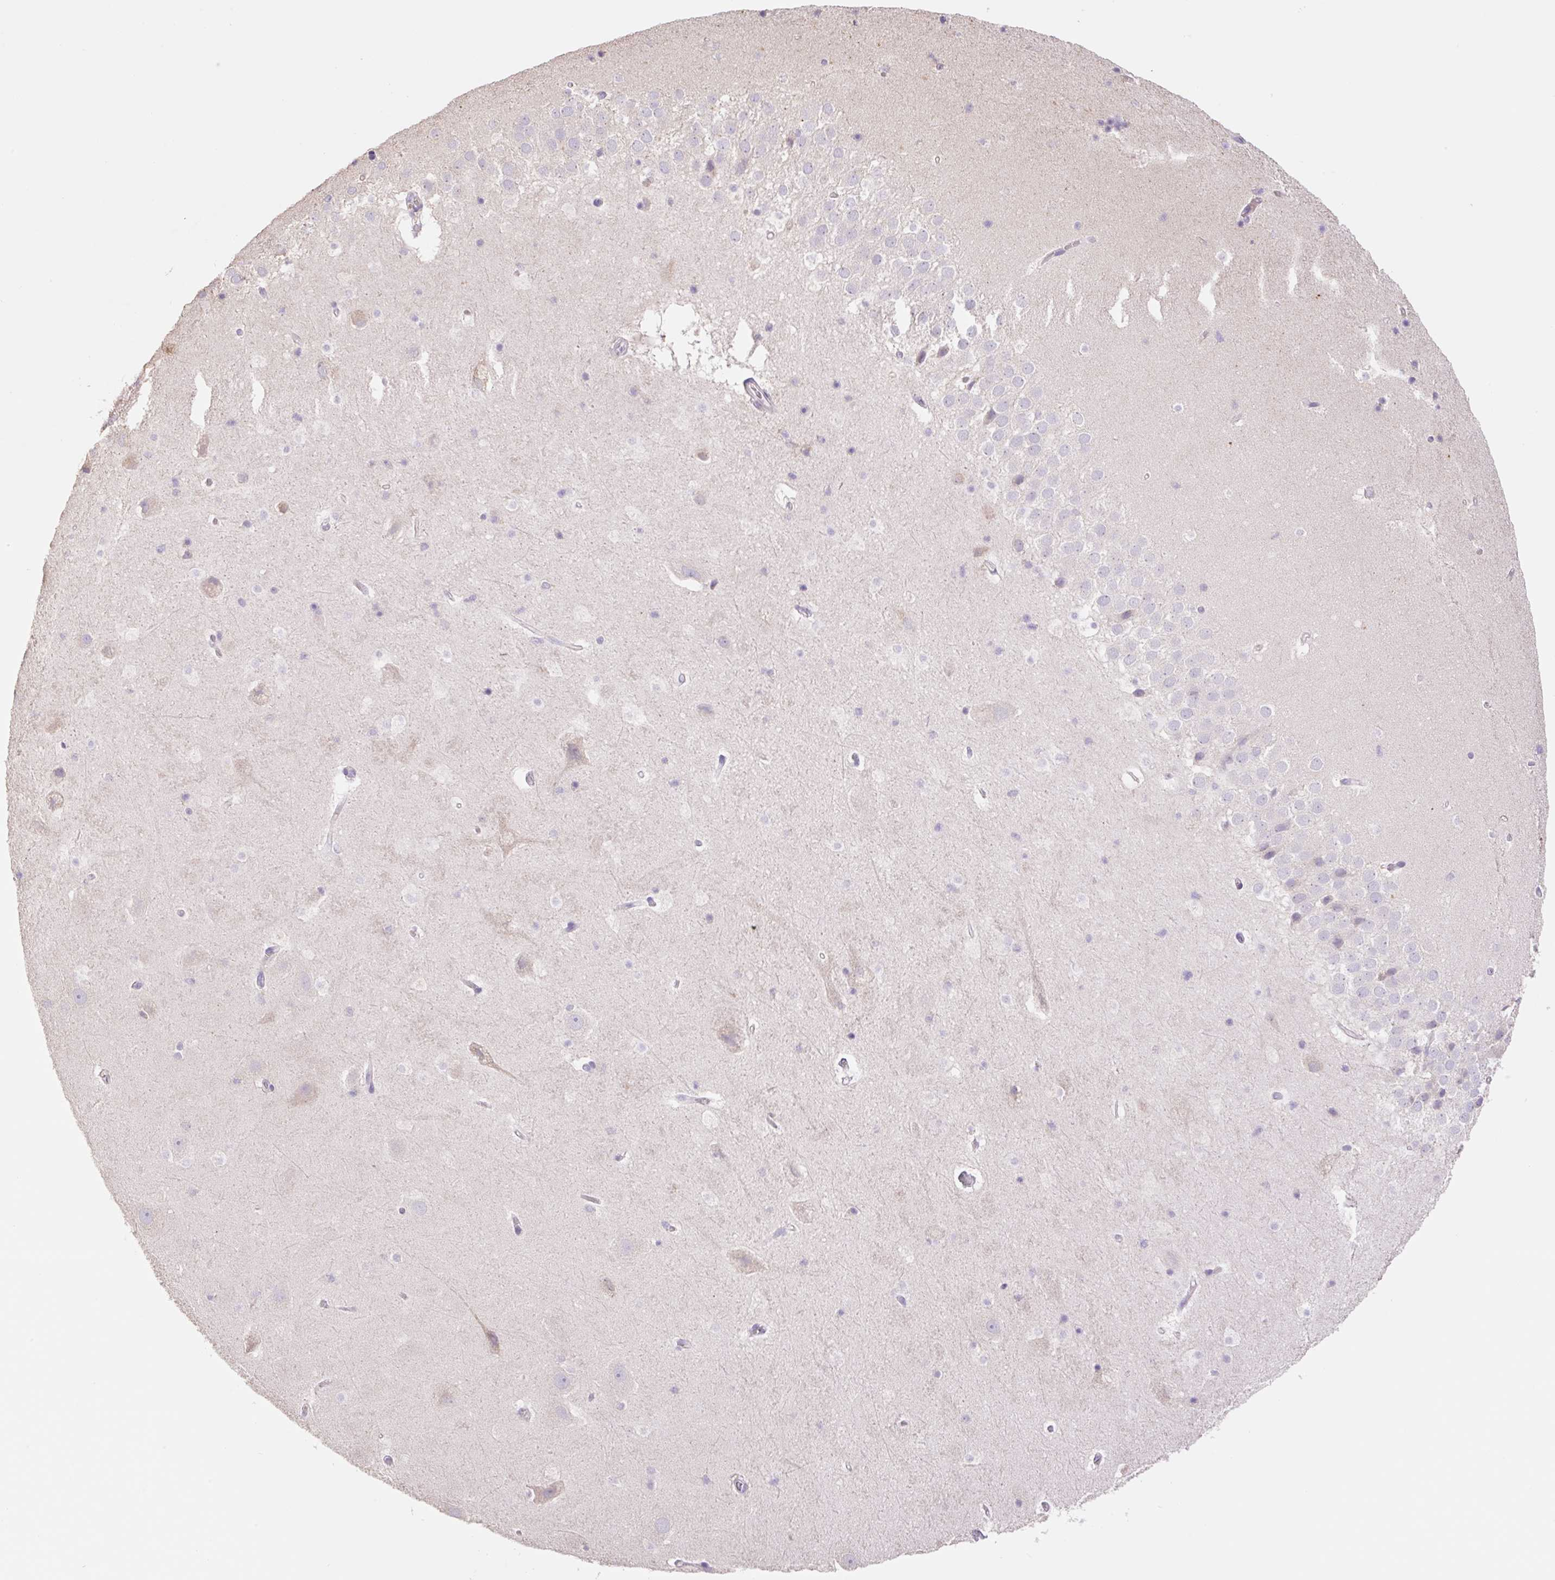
{"staining": {"intensity": "negative", "quantity": "none", "location": "none"}, "tissue": "hippocampus", "cell_type": "Glial cells", "image_type": "normal", "snomed": [{"axis": "morphology", "description": "Normal tissue, NOS"}, {"axis": "topography", "description": "Hippocampus"}], "caption": "This is a image of immunohistochemistry staining of normal hippocampus, which shows no positivity in glial cells. (IHC, brightfield microscopy, high magnification).", "gene": "COPZ2", "patient": {"sex": "male", "age": 37}}